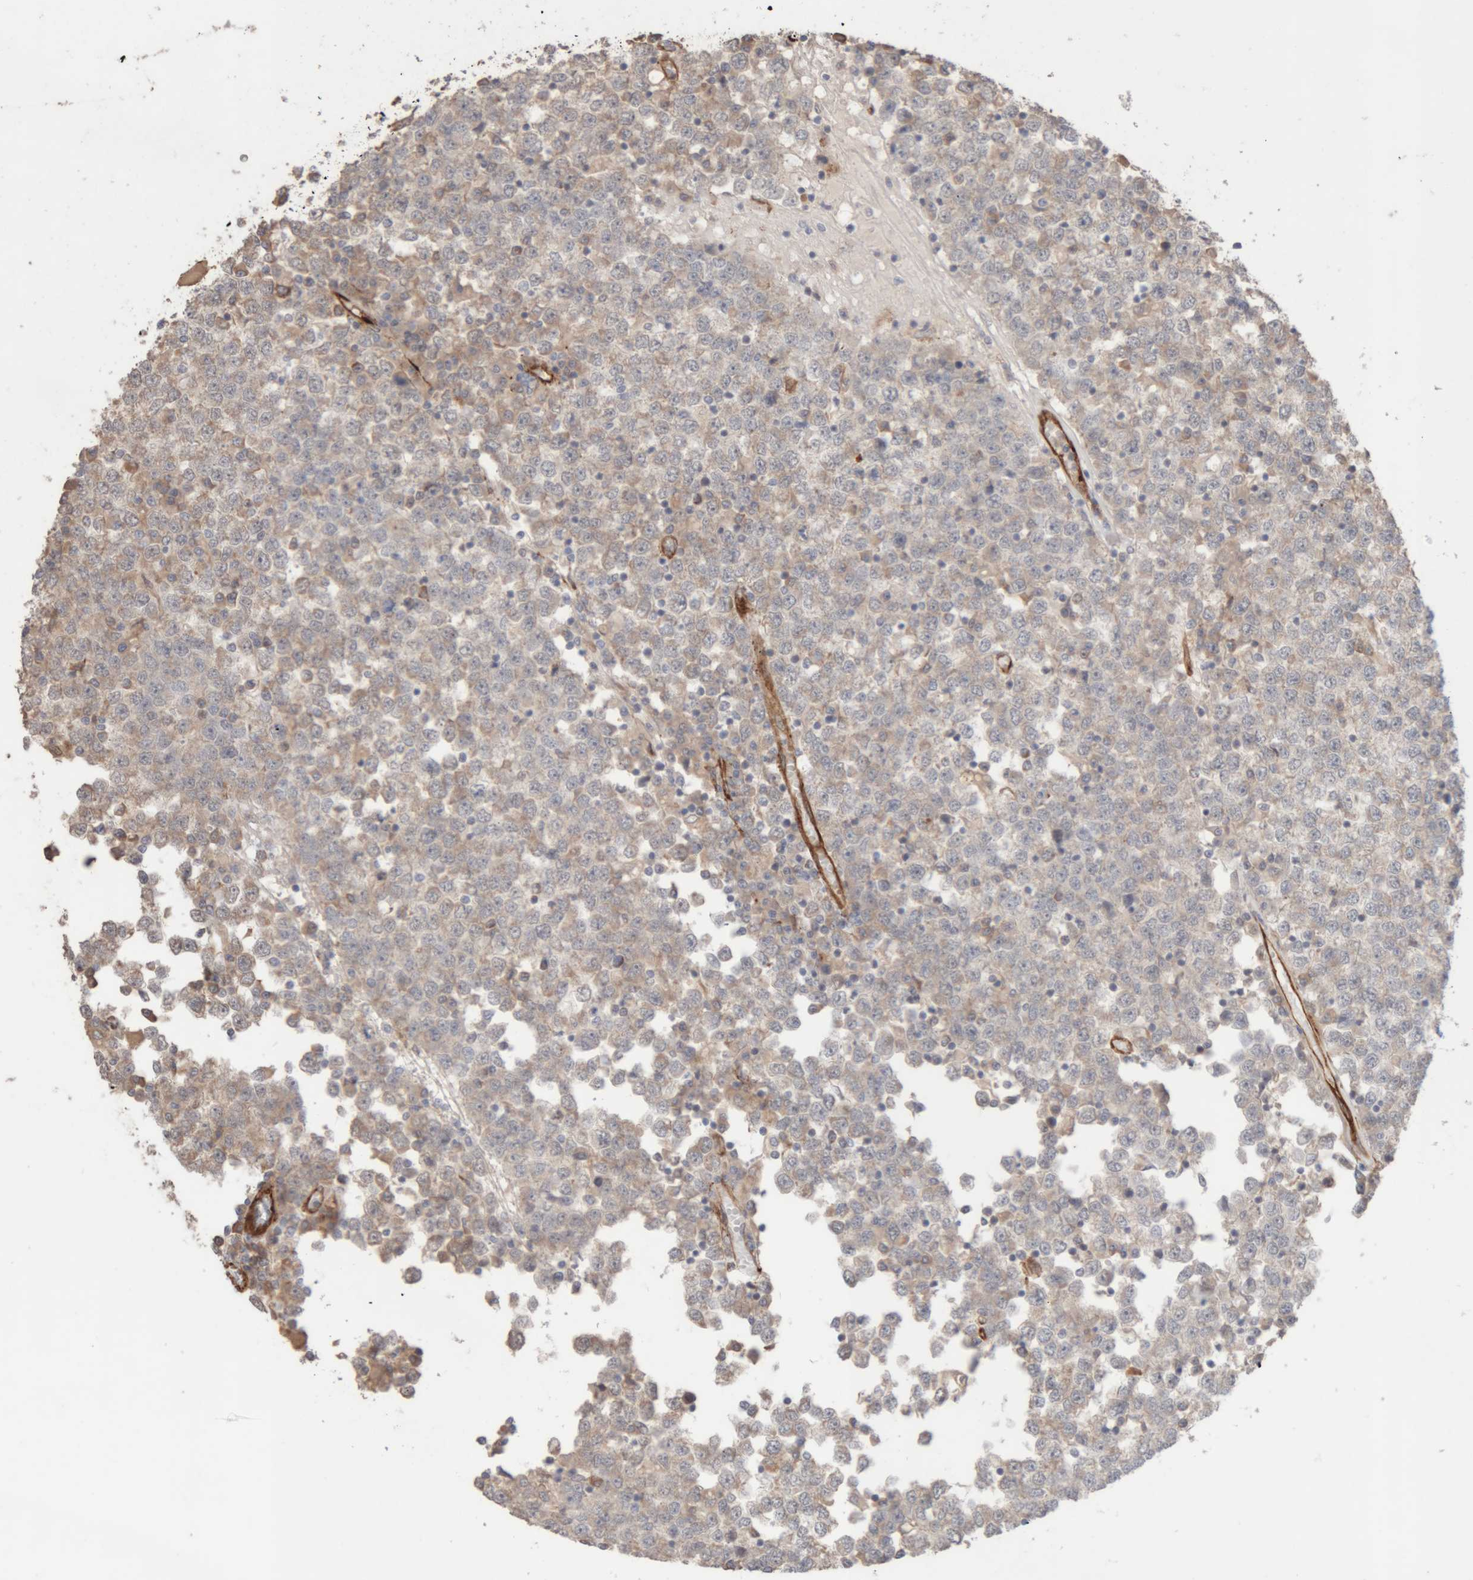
{"staining": {"intensity": "negative", "quantity": "none", "location": "none"}, "tissue": "testis cancer", "cell_type": "Tumor cells", "image_type": "cancer", "snomed": [{"axis": "morphology", "description": "Seminoma, NOS"}, {"axis": "topography", "description": "Testis"}], "caption": "Image shows no significant protein positivity in tumor cells of testis cancer. Nuclei are stained in blue.", "gene": "RAB32", "patient": {"sex": "male", "age": 65}}